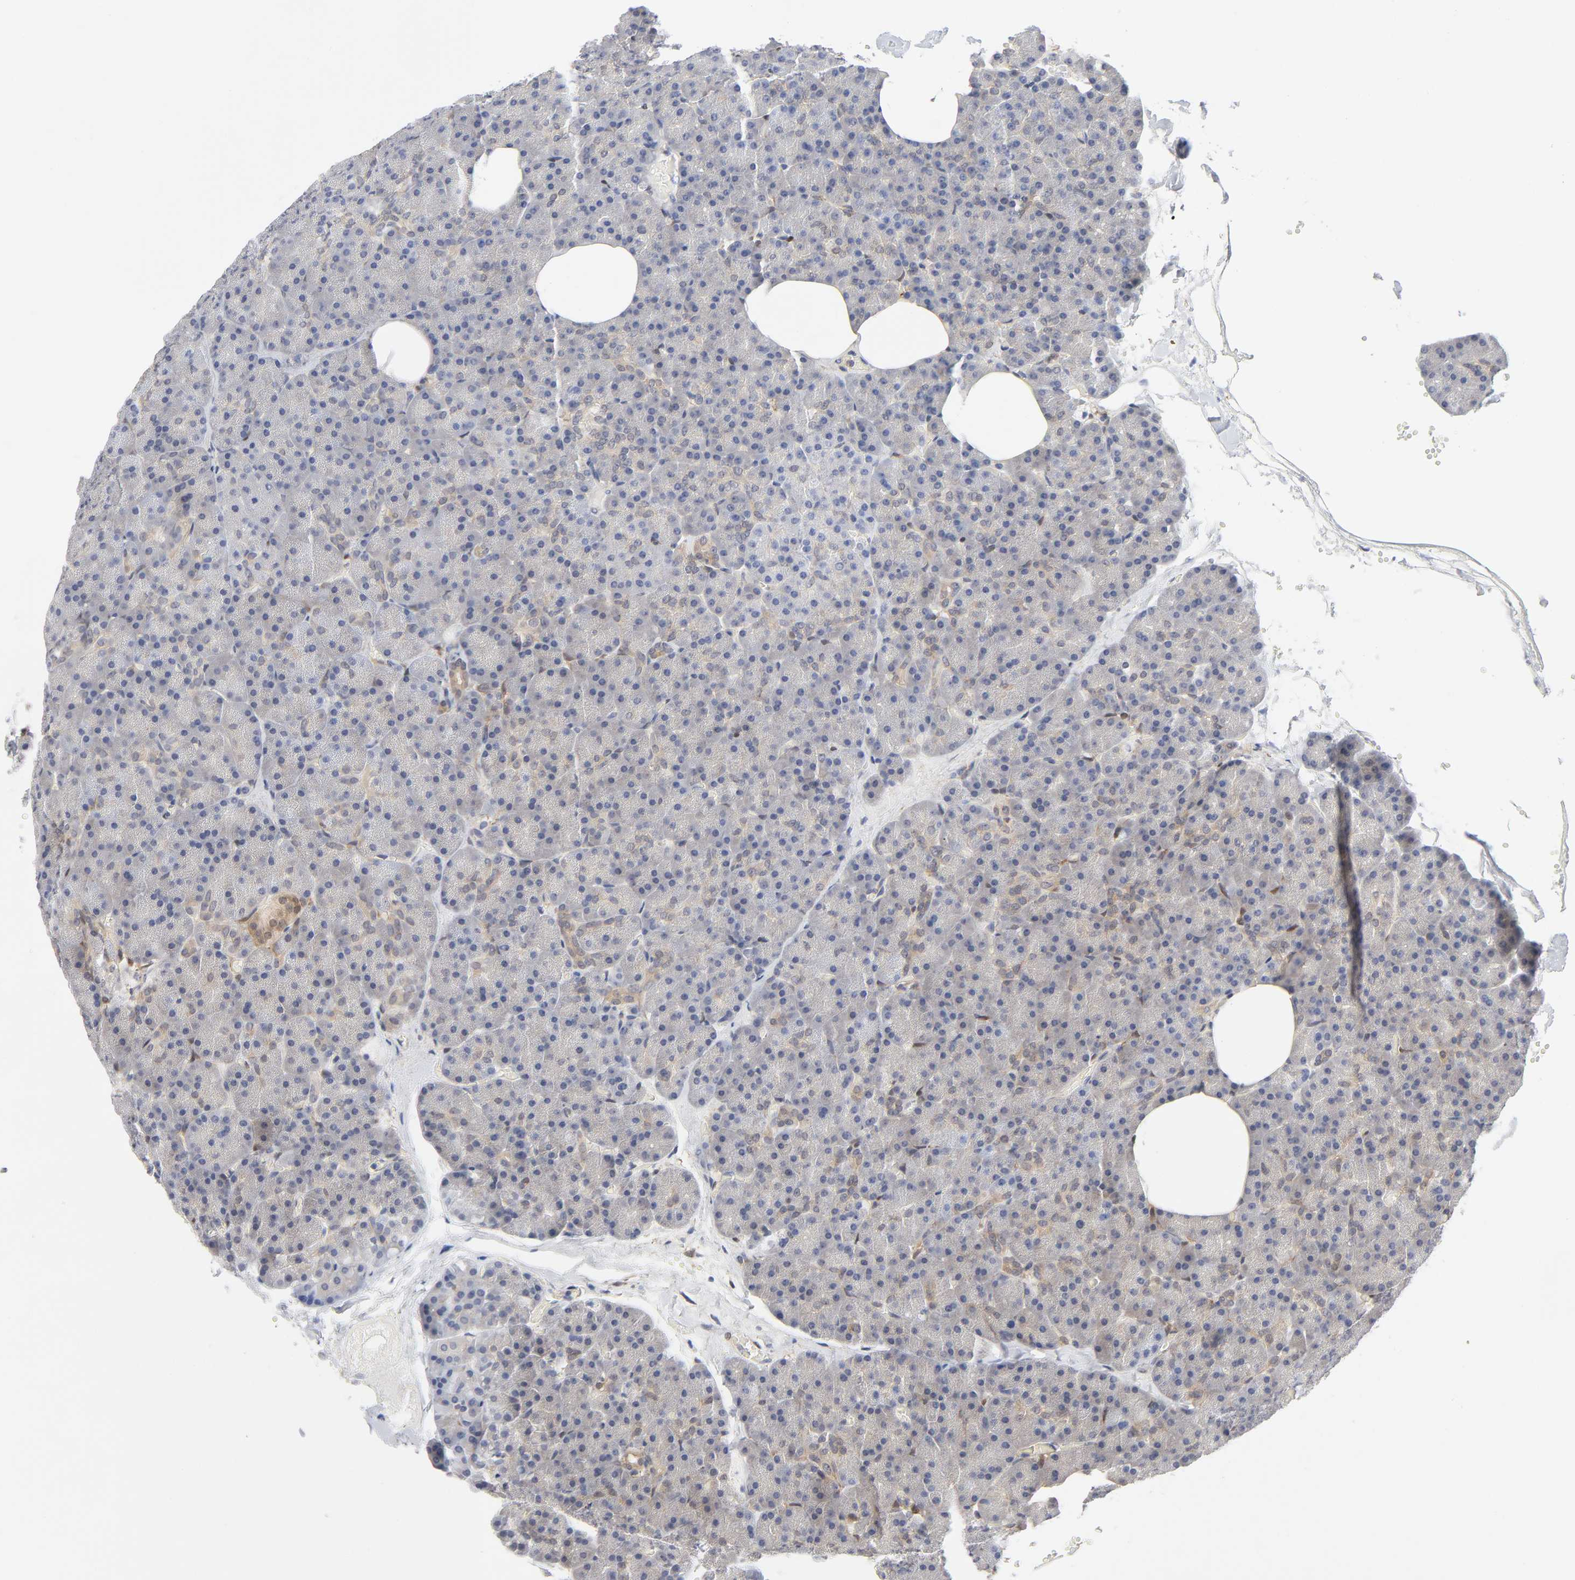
{"staining": {"intensity": "weak", "quantity": "<25%", "location": "cytoplasmic/membranous"}, "tissue": "pancreas", "cell_type": "Exocrine glandular cells", "image_type": "normal", "snomed": [{"axis": "morphology", "description": "Normal tissue, NOS"}, {"axis": "topography", "description": "Pancreas"}], "caption": "Protein analysis of benign pancreas displays no significant expression in exocrine glandular cells. The staining was performed using DAB to visualize the protein expression in brown, while the nuclei were stained in blue with hematoxylin (Magnification: 20x).", "gene": "PTEN", "patient": {"sex": "female", "age": 35}}